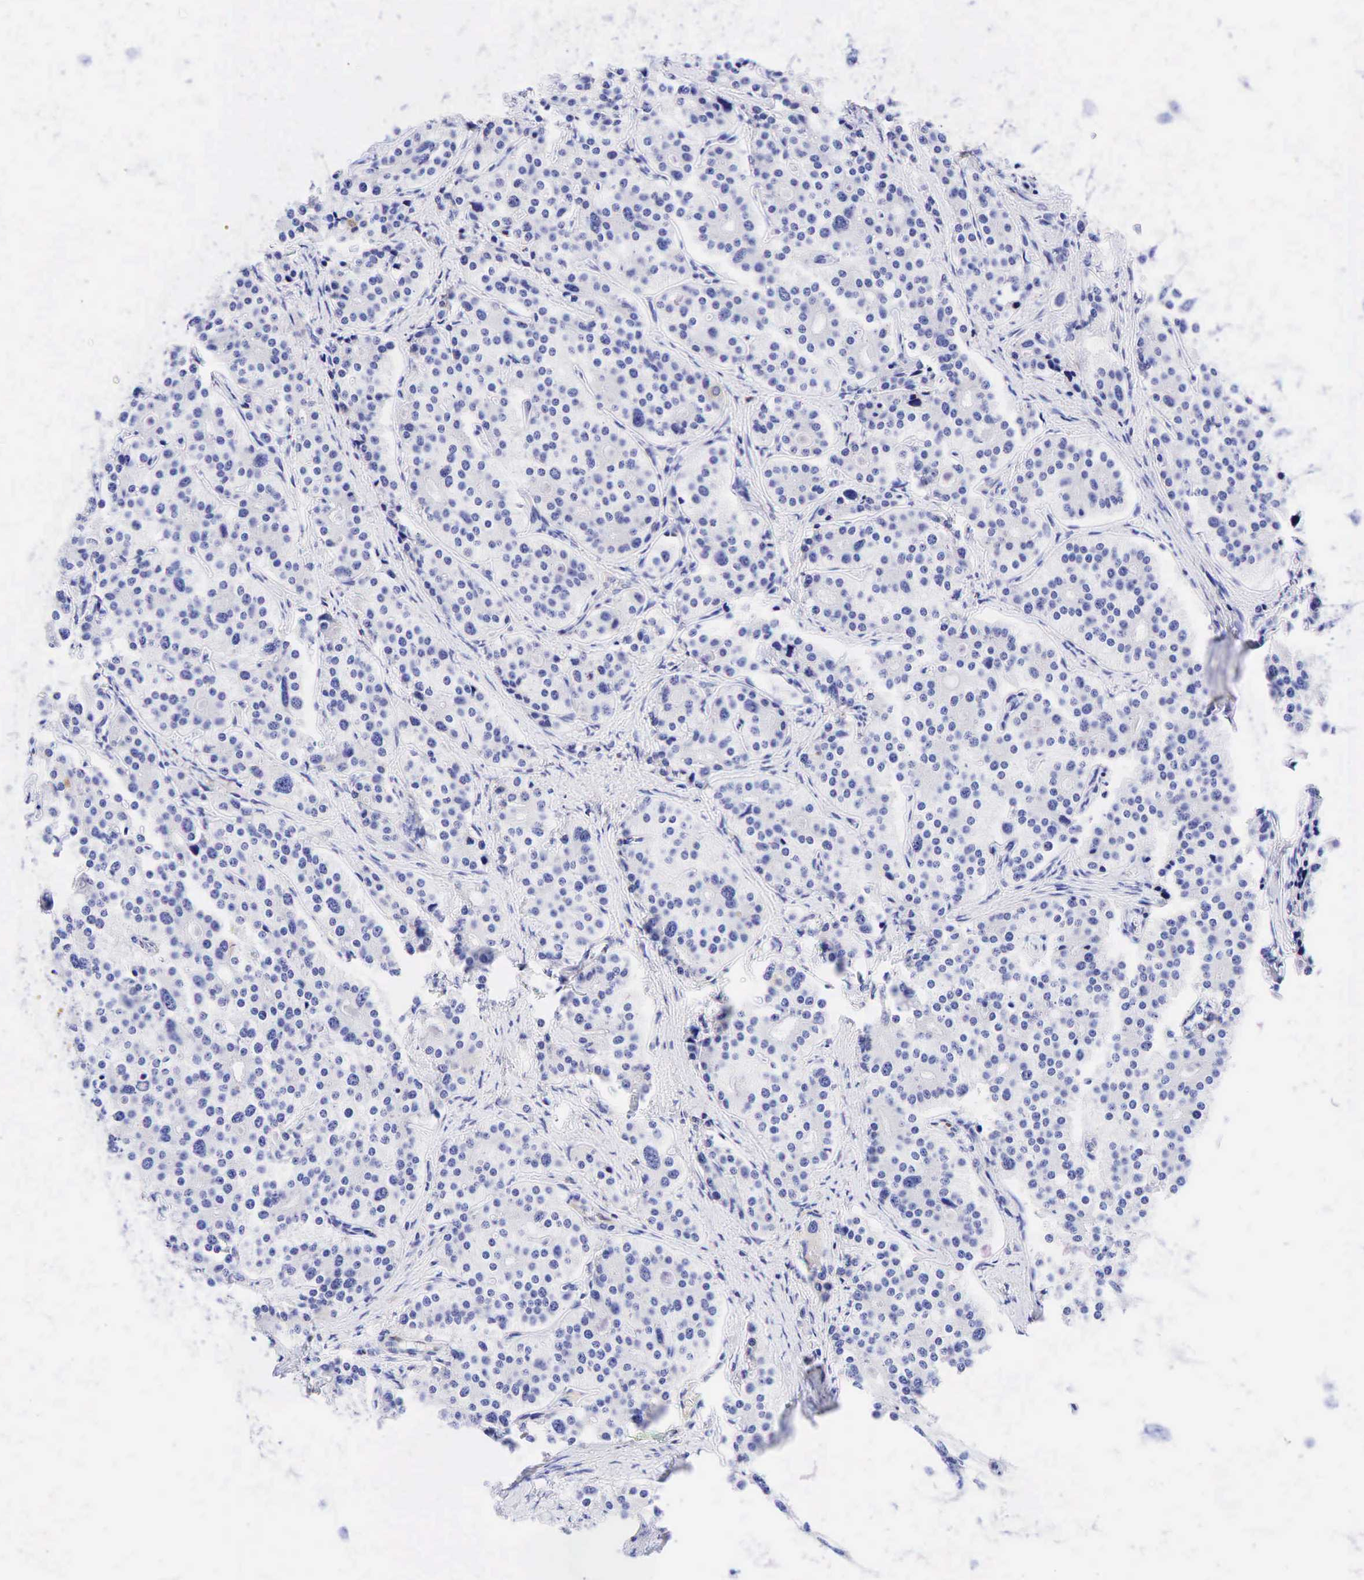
{"staining": {"intensity": "negative", "quantity": "none", "location": "none"}, "tissue": "carcinoid", "cell_type": "Tumor cells", "image_type": "cancer", "snomed": [{"axis": "morphology", "description": "Carcinoid, malignant, NOS"}, {"axis": "topography", "description": "Small intestine"}], "caption": "High magnification brightfield microscopy of carcinoid (malignant) stained with DAB (3,3'-diaminobenzidine) (brown) and counterstained with hematoxylin (blue): tumor cells show no significant positivity.", "gene": "TNFRSF8", "patient": {"sex": "male", "age": 63}}